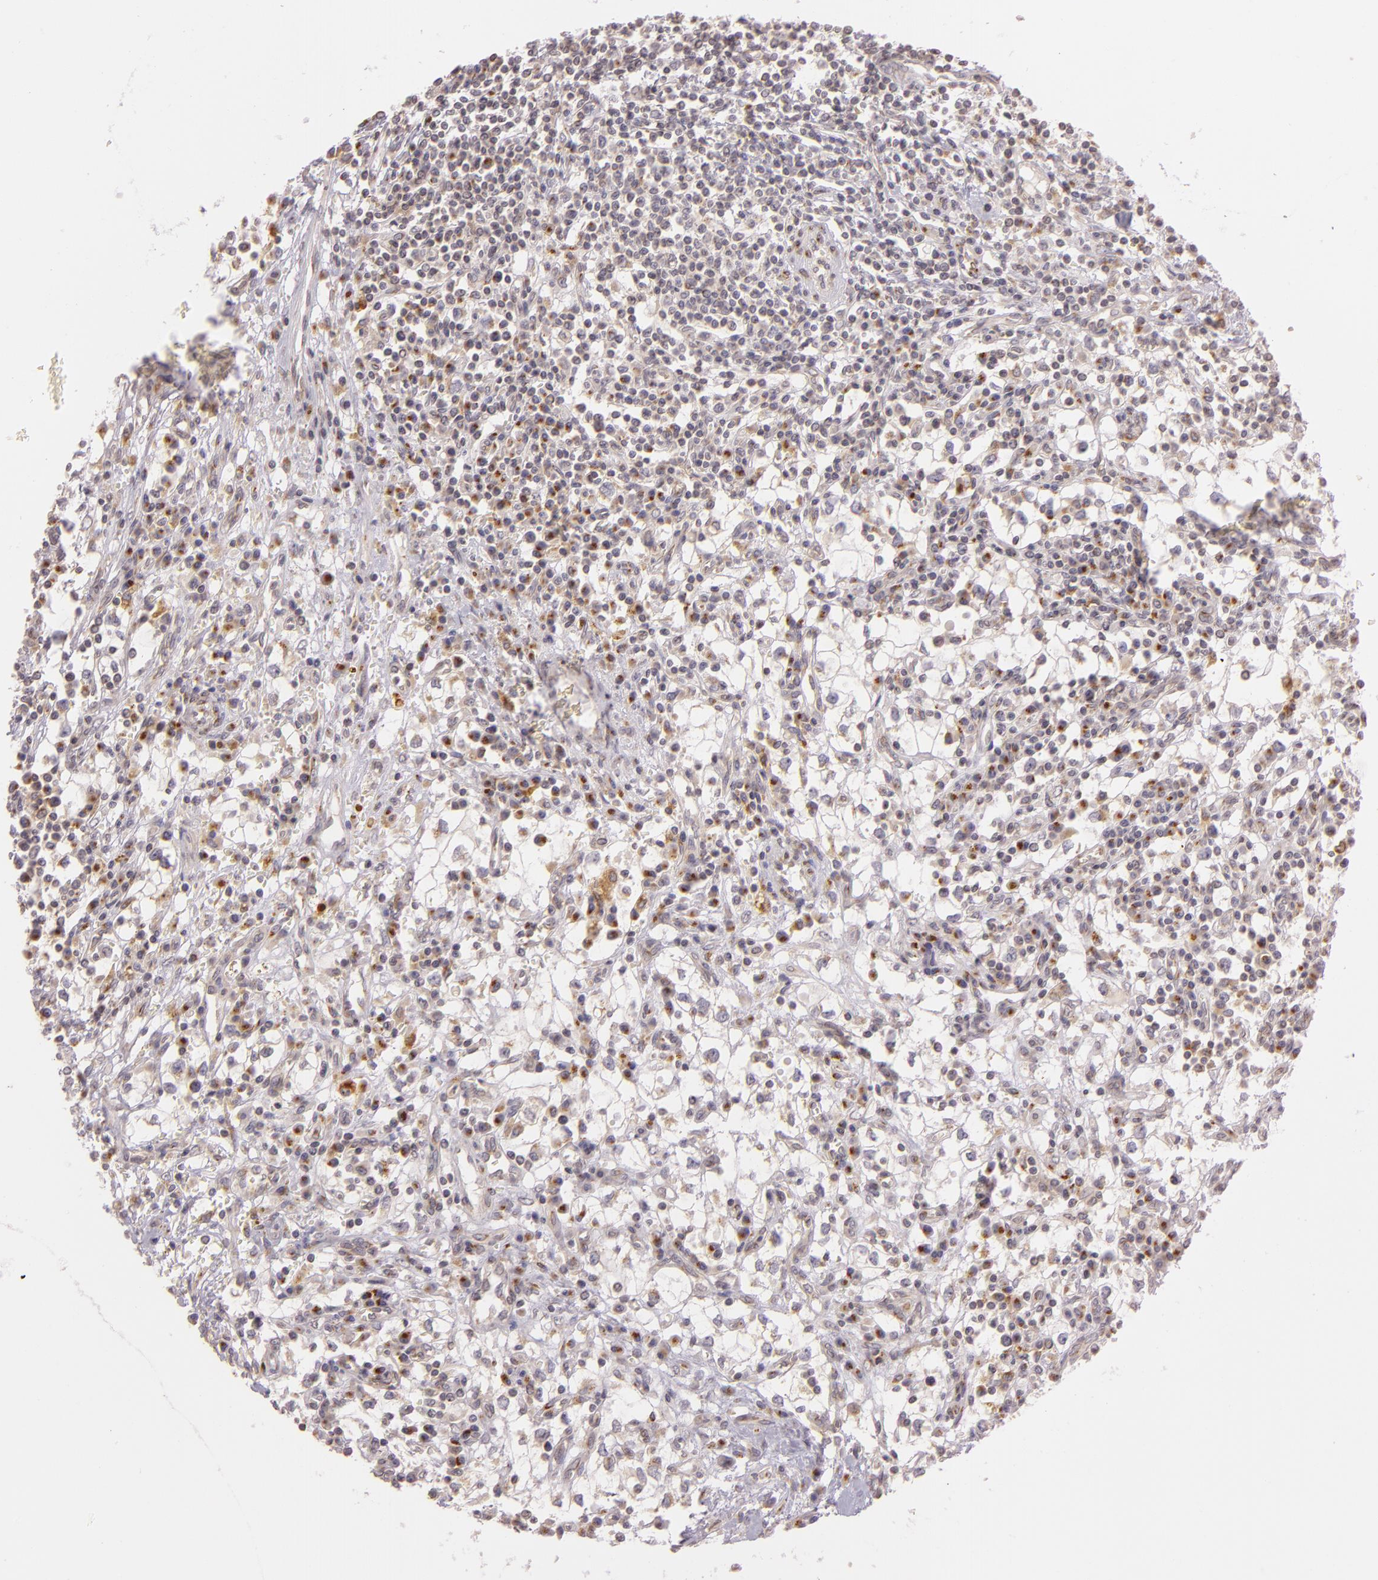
{"staining": {"intensity": "weak", "quantity": ">75%", "location": "cytoplasmic/membranous"}, "tissue": "renal cancer", "cell_type": "Tumor cells", "image_type": "cancer", "snomed": [{"axis": "morphology", "description": "Adenocarcinoma, NOS"}, {"axis": "topography", "description": "Kidney"}], "caption": "Adenocarcinoma (renal) stained with a protein marker demonstrates weak staining in tumor cells.", "gene": "LGMN", "patient": {"sex": "male", "age": 82}}